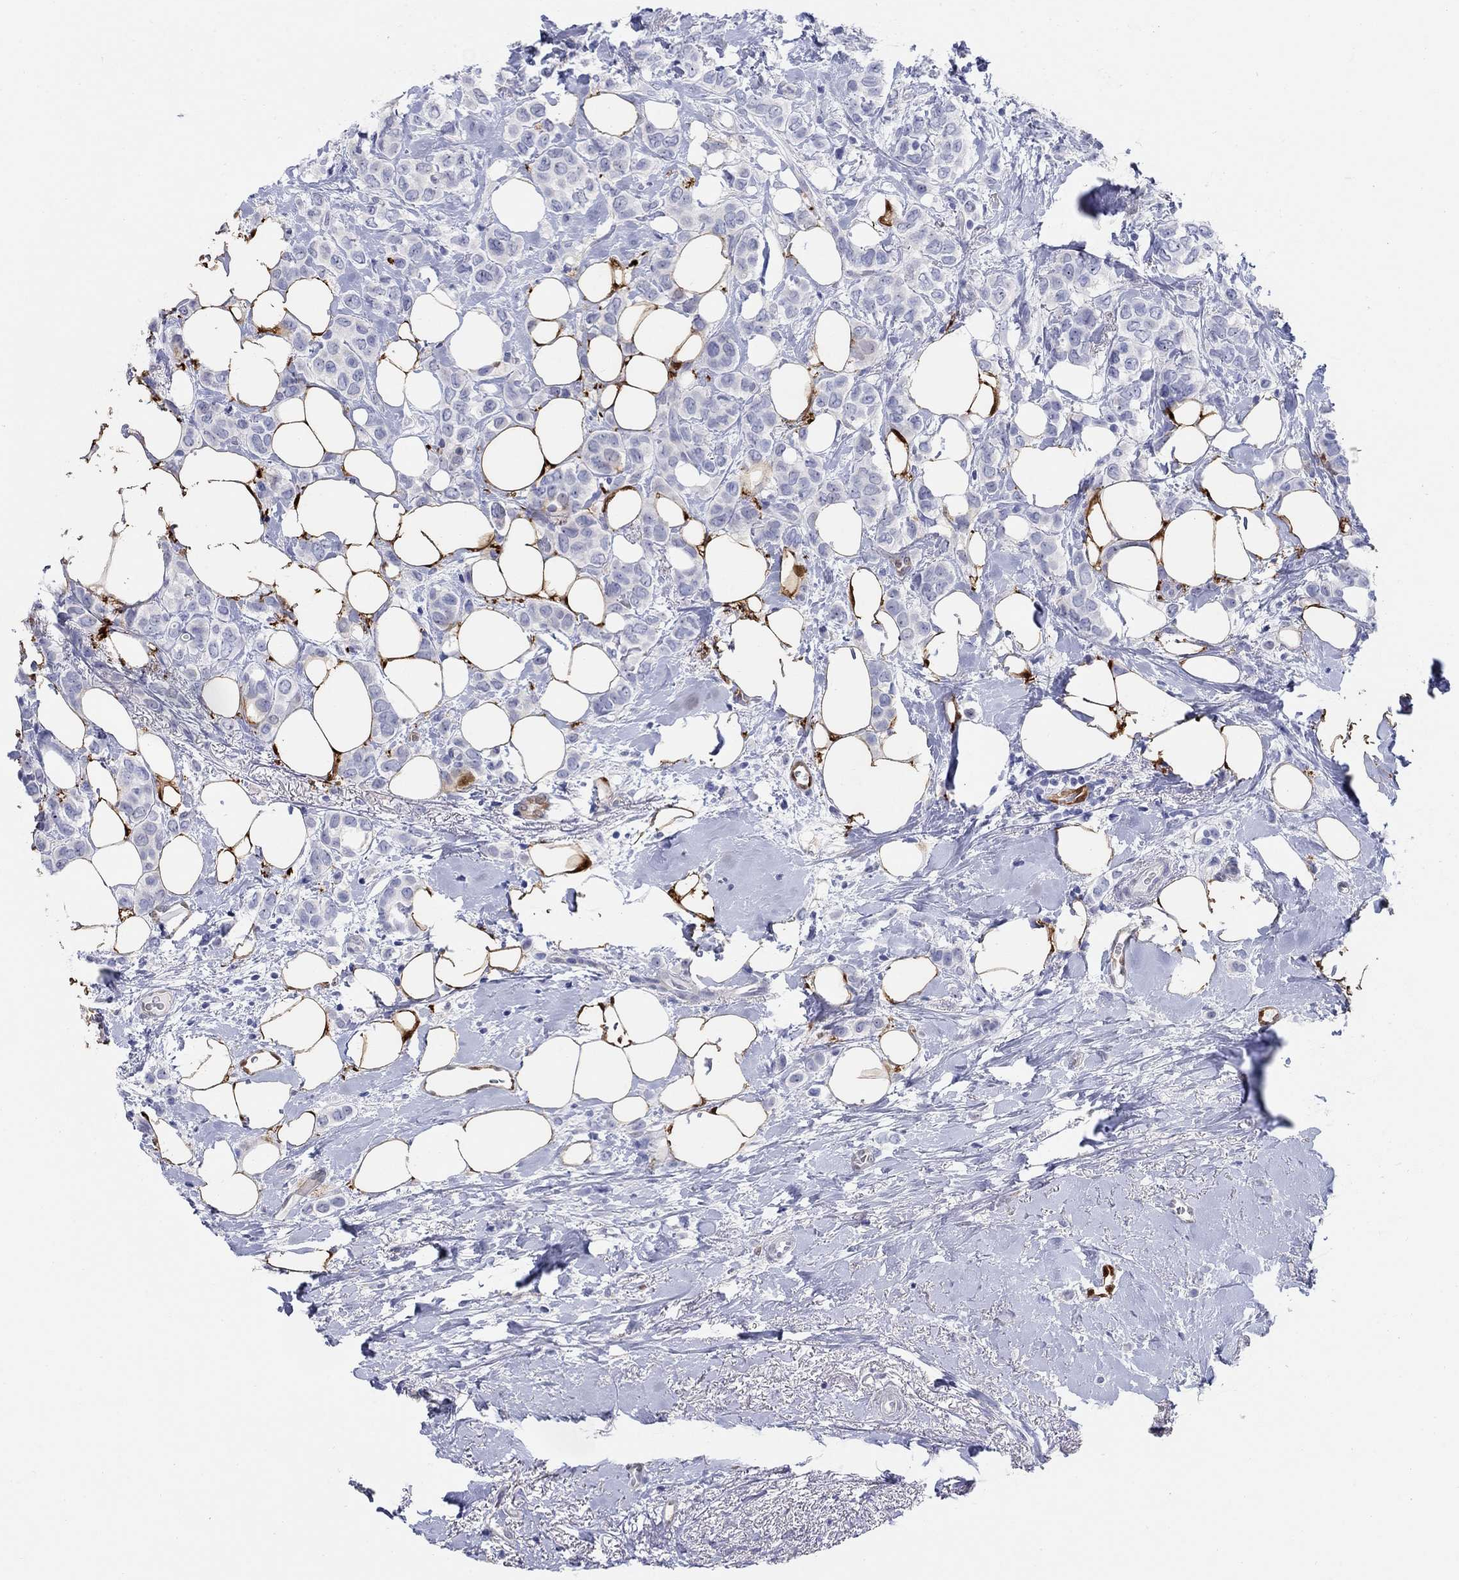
{"staining": {"intensity": "negative", "quantity": "none", "location": "none"}, "tissue": "breast cancer", "cell_type": "Tumor cells", "image_type": "cancer", "snomed": [{"axis": "morphology", "description": "Lobular carcinoma"}, {"axis": "topography", "description": "Breast"}], "caption": "Histopathology image shows no significant protein positivity in tumor cells of breast cancer (lobular carcinoma). (Stains: DAB (3,3'-diaminobenzidine) immunohistochemistry (IHC) with hematoxylin counter stain, Microscopy: brightfield microscopy at high magnification).", "gene": "AKR1C2", "patient": {"sex": "female", "age": 66}}